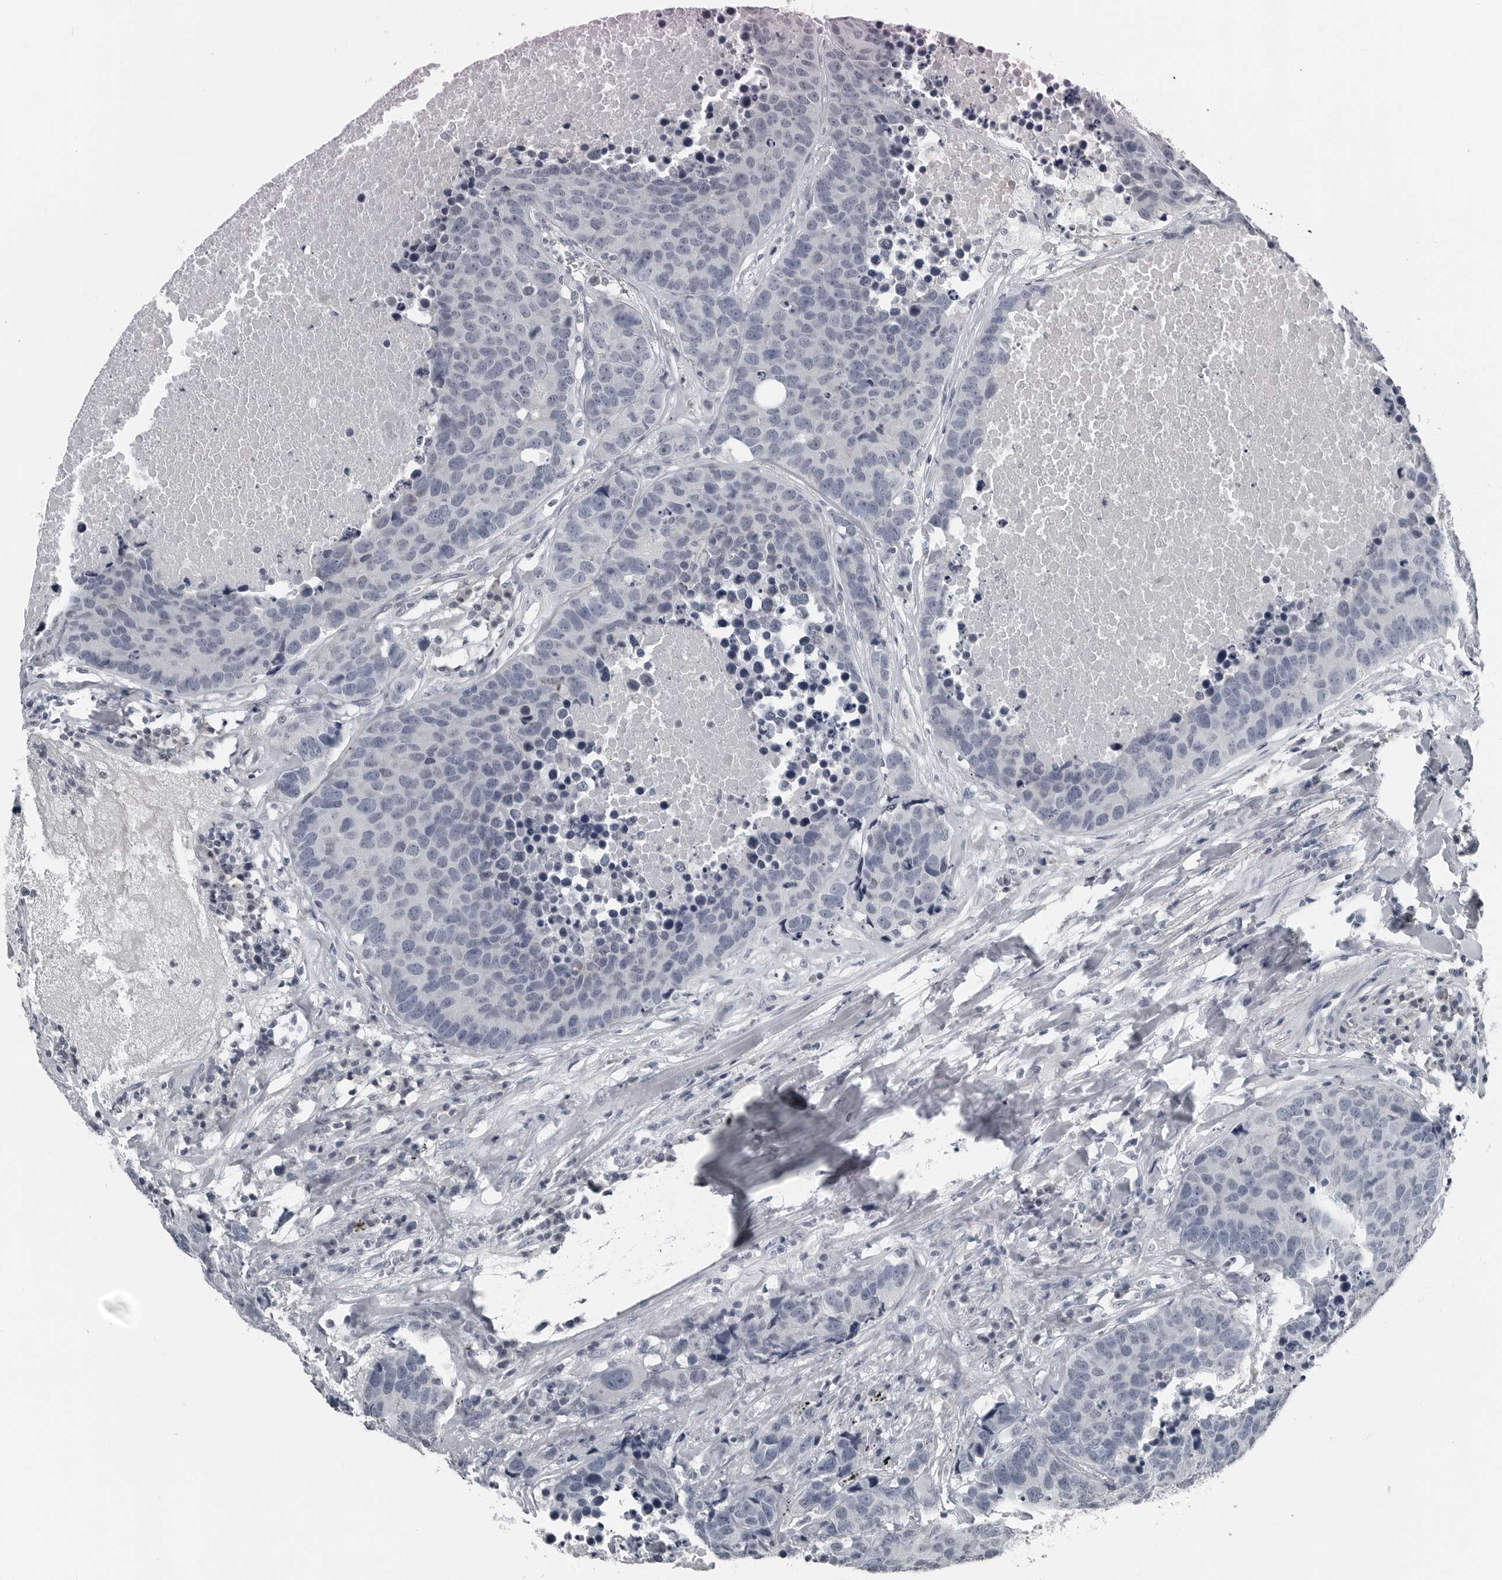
{"staining": {"intensity": "negative", "quantity": "none", "location": "none"}, "tissue": "carcinoid", "cell_type": "Tumor cells", "image_type": "cancer", "snomed": [{"axis": "morphology", "description": "Carcinoid, malignant, NOS"}, {"axis": "topography", "description": "Lung"}], "caption": "Photomicrograph shows no significant protein positivity in tumor cells of carcinoid.", "gene": "SPINK1", "patient": {"sex": "male", "age": 60}}